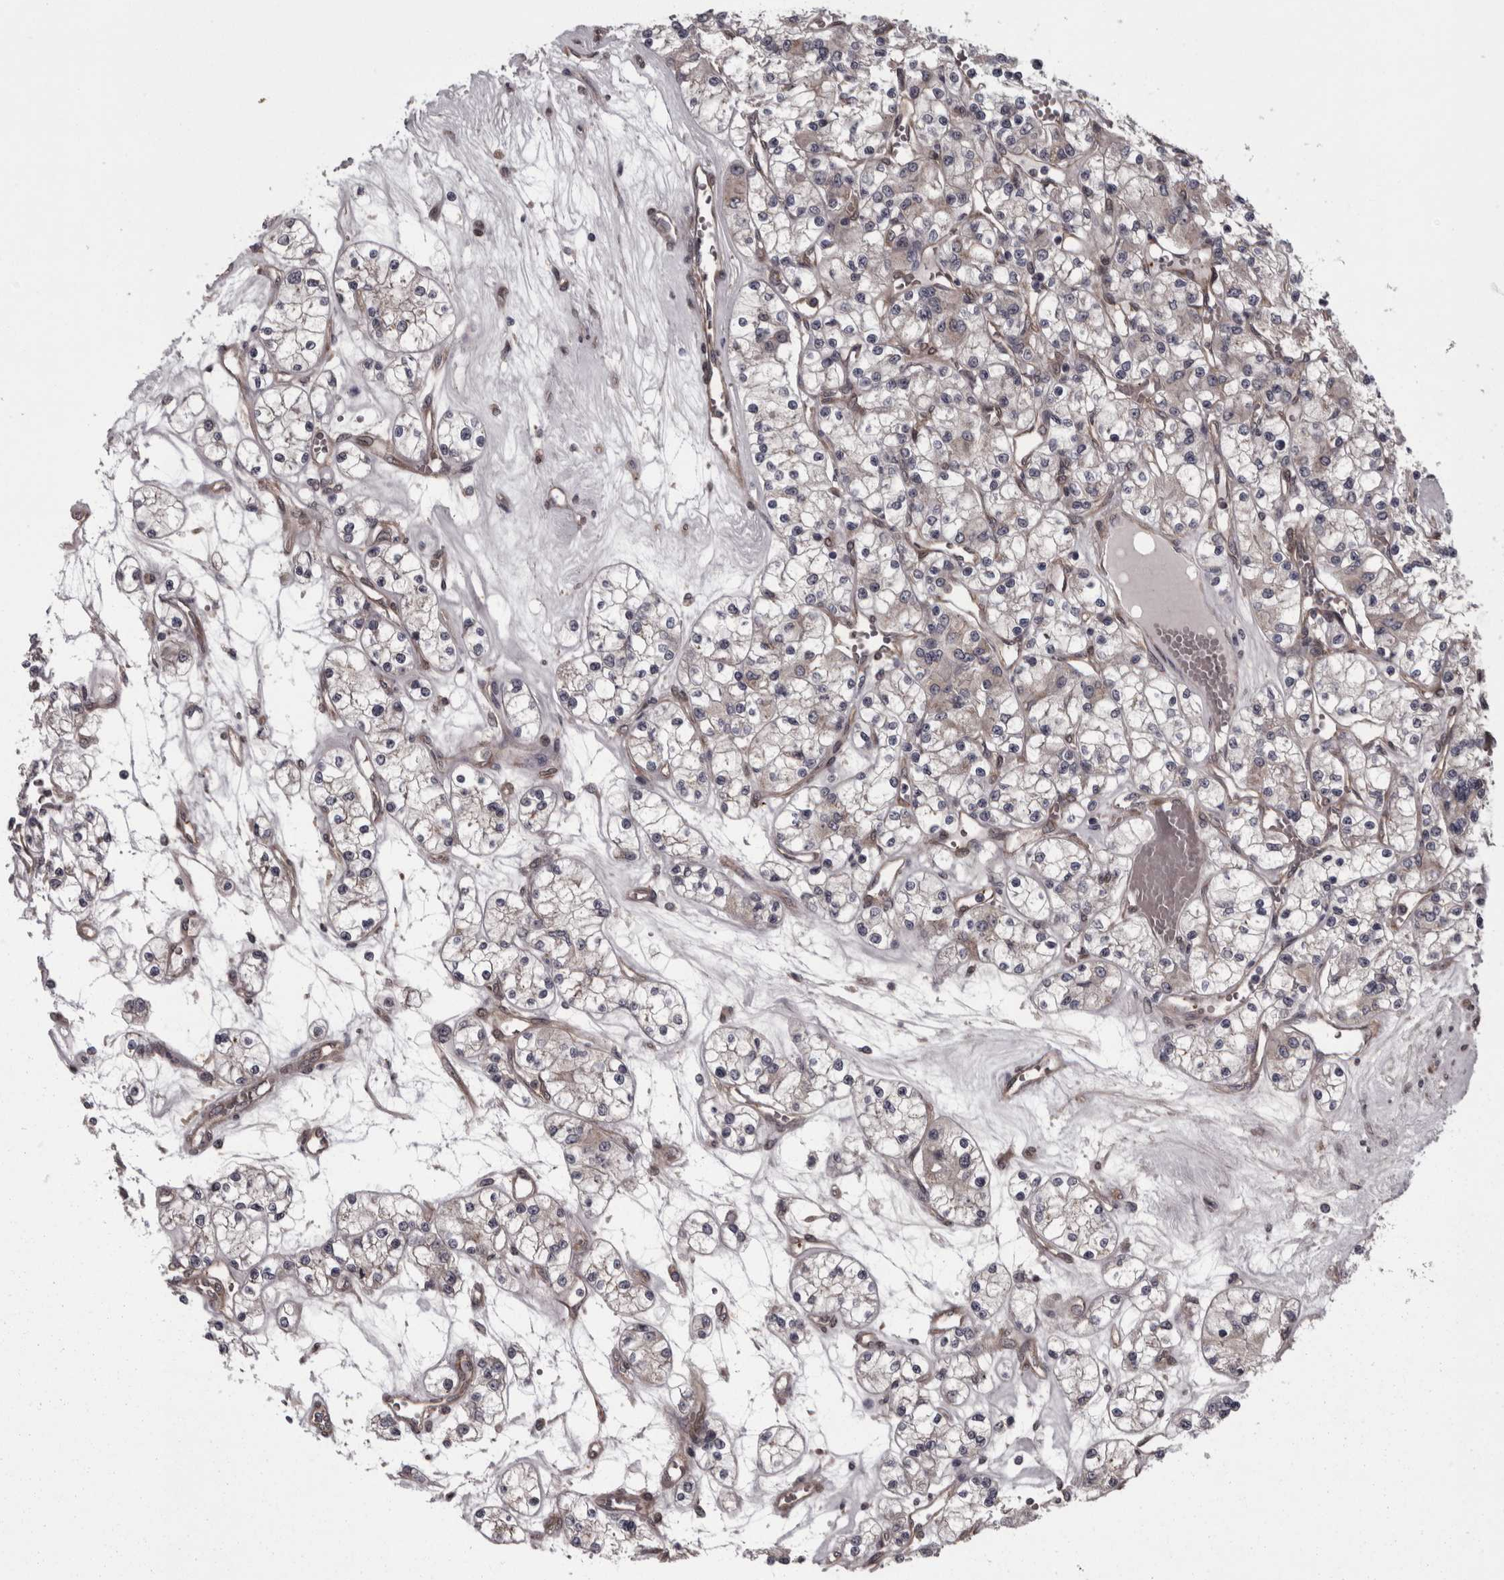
{"staining": {"intensity": "weak", "quantity": ">75%", "location": "cytoplasmic/membranous"}, "tissue": "renal cancer", "cell_type": "Tumor cells", "image_type": "cancer", "snomed": [{"axis": "morphology", "description": "Adenocarcinoma, NOS"}, {"axis": "topography", "description": "Kidney"}], "caption": "Adenocarcinoma (renal) tissue shows weak cytoplasmic/membranous expression in about >75% of tumor cells, visualized by immunohistochemistry.", "gene": "RSU1", "patient": {"sex": "female", "age": 59}}